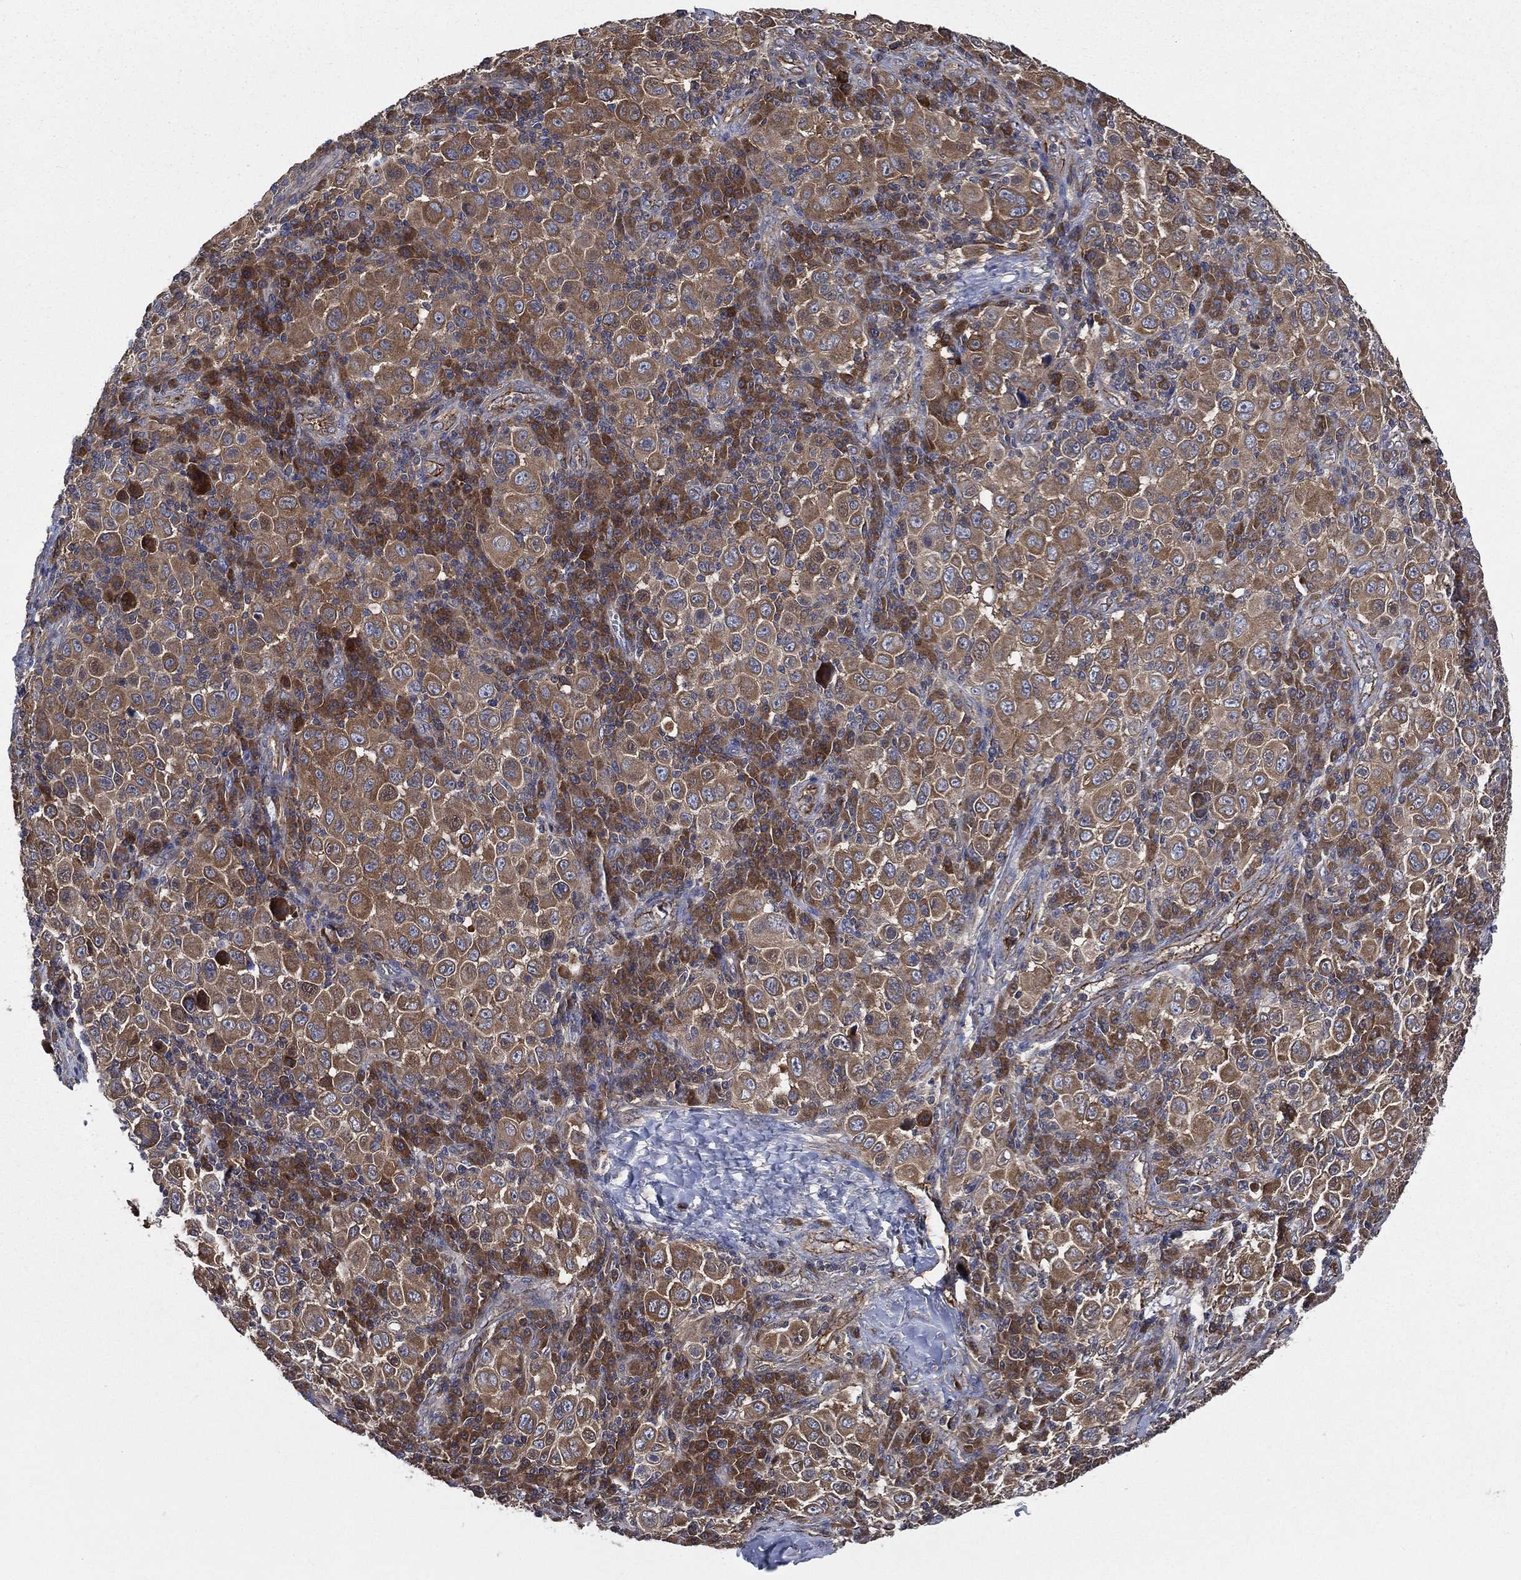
{"staining": {"intensity": "strong", "quantity": "25%-75%", "location": "cytoplasmic/membranous"}, "tissue": "melanoma", "cell_type": "Tumor cells", "image_type": "cancer", "snomed": [{"axis": "morphology", "description": "Malignant melanoma, NOS"}, {"axis": "topography", "description": "Skin"}], "caption": "Immunohistochemistry (IHC) micrograph of neoplastic tissue: malignant melanoma stained using IHC demonstrates high levels of strong protein expression localized specifically in the cytoplasmic/membranous of tumor cells, appearing as a cytoplasmic/membranous brown color.", "gene": "SMPD3", "patient": {"sex": "female", "age": 57}}